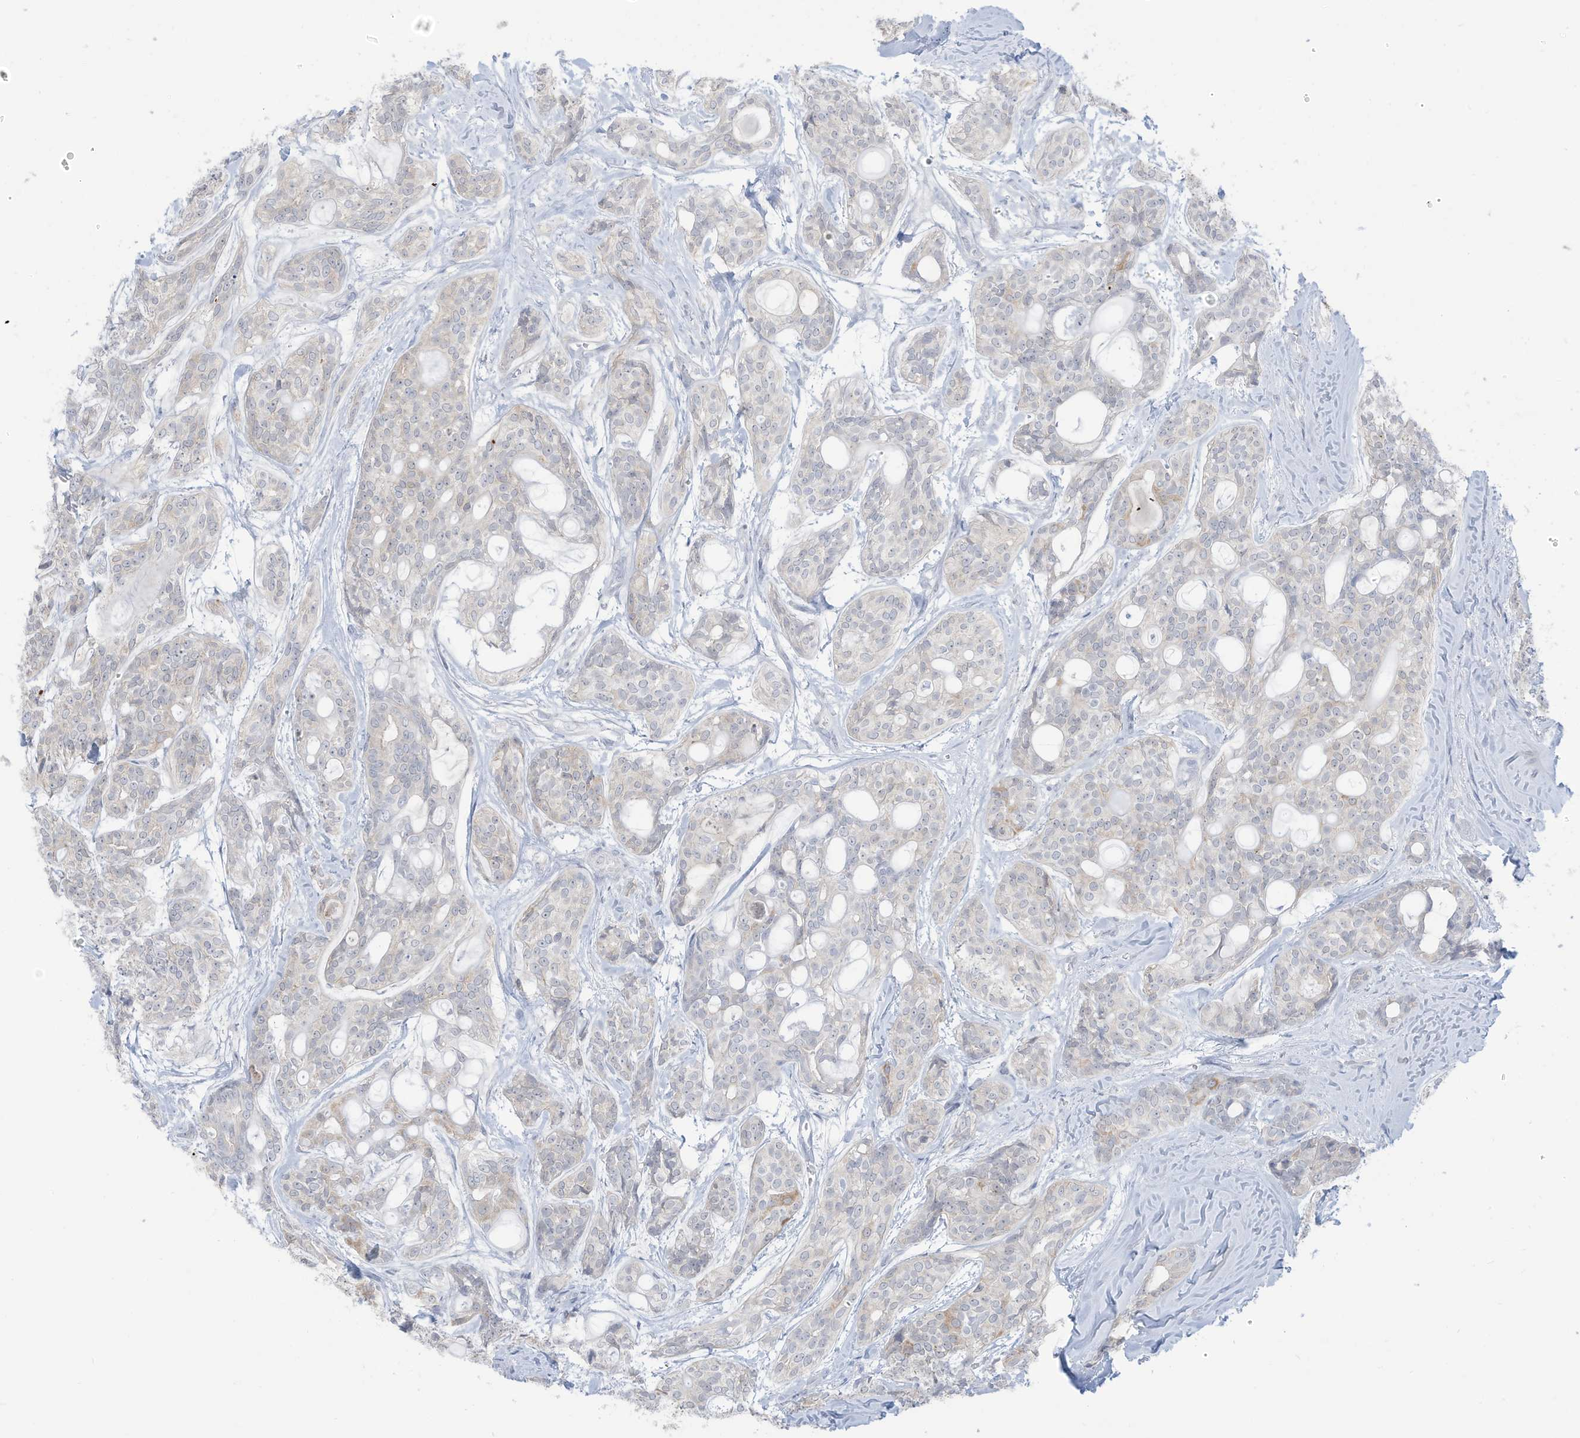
{"staining": {"intensity": "negative", "quantity": "none", "location": "none"}, "tissue": "head and neck cancer", "cell_type": "Tumor cells", "image_type": "cancer", "snomed": [{"axis": "morphology", "description": "Adenocarcinoma, NOS"}, {"axis": "topography", "description": "Head-Neck"}], "caption": "Head and neck adenocarcinoma was stained to show a protein in brown. There is no significant positivity in tumor cells.", "gene": "OGT", "patient": {"sex": "male", "age": 66}}